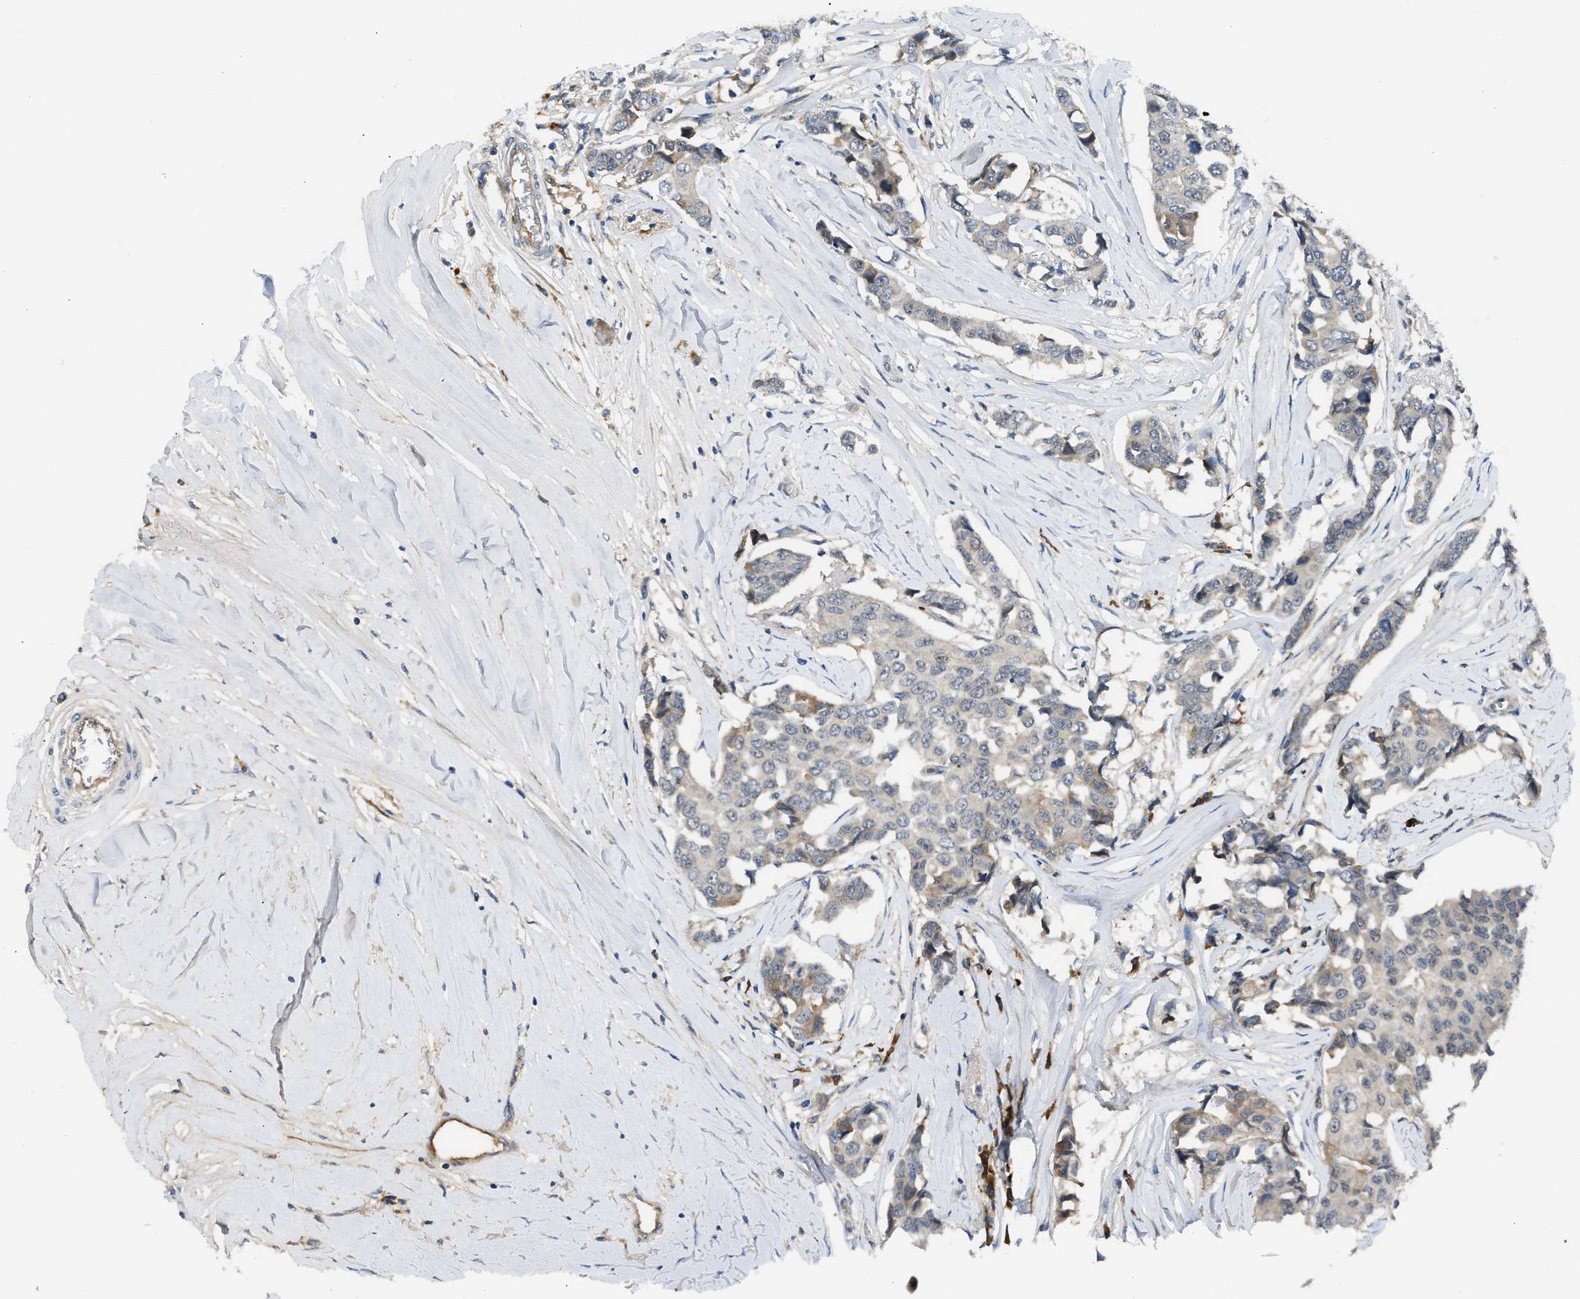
{"staining": {"intensity": "negative", "quantity": "none", "location": "none"}, "tissue": "breast cancer", "cell_type": "Tumor cells", "image_type": "cancer", "snomed": [{"axis": "morphology", "description": "Duct carcinoma"}, {"axis": "topography", "description": "Breast"}], "caption": "High power microscopy micrograph of an immunohistochemistry micrograph of breast invasive ductal carcinoma, revealing no significant staining in tumor cells.", "gene": "ZNF251", "patient": {"sex": "female", "age": 80}}